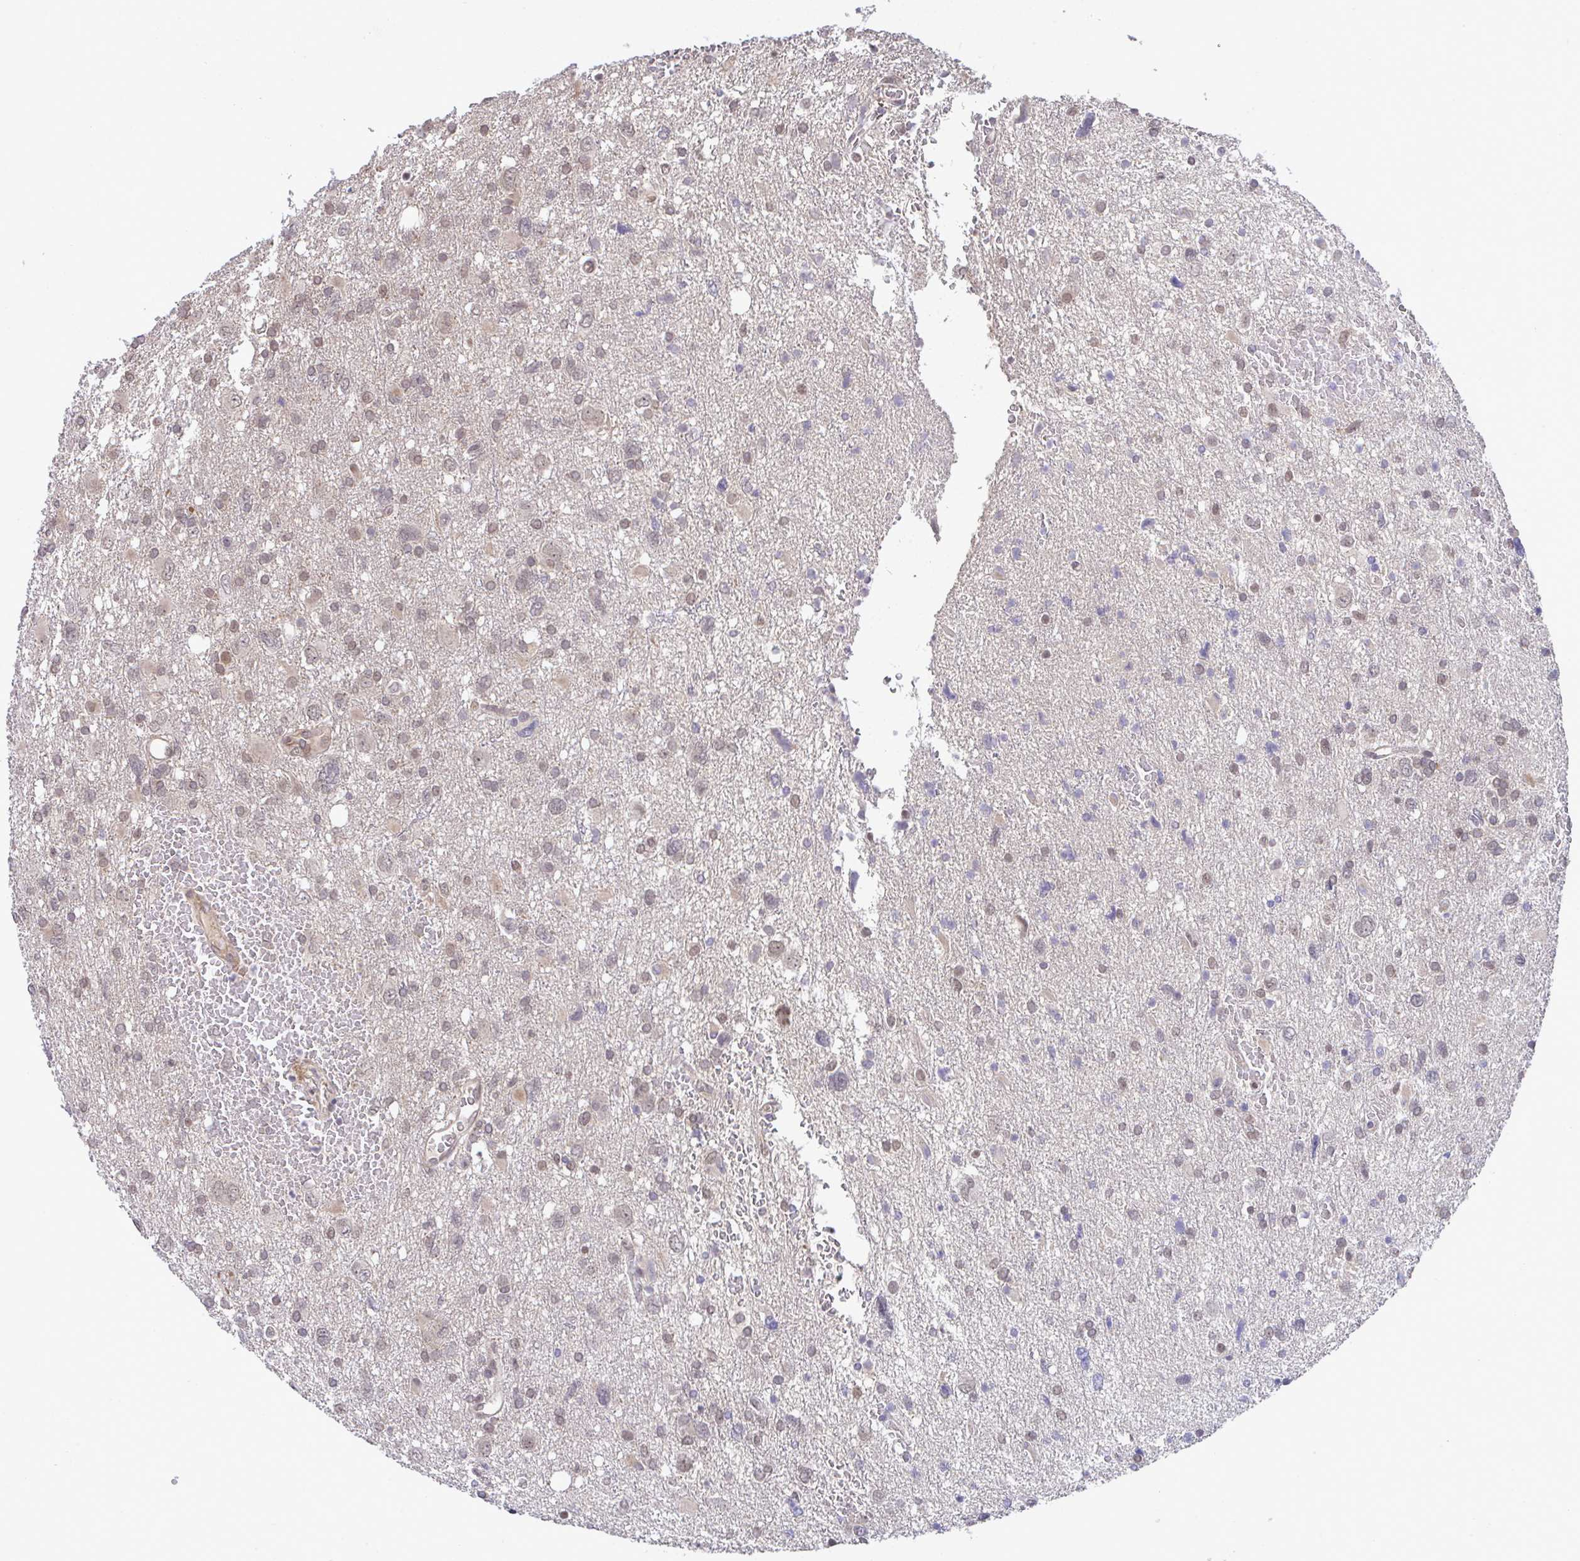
{"staining": {"intensity": "weak", "quantity": "25%-75%", "location": "nuclear"}, "tissue": "glioma", "cell_type": "Tumor cells", "image_type": "cancer", "snomed": [{"axis": "morphology", "description": "Glioma, malignant, High grade"}, {"axis": "topography", "description": "Brain"}], "caption": "The immunohistochemical stain highlights weak nuclear staining in tumor cells of malignant high-grade glioma tissue. The protein of interest is stained brown, and the nuclei are stained in blue (DAB IHC with brightfield microscopy, high magnification).", "gene": "C9orf64", "patient": {"sex": "male", "age": 61}}